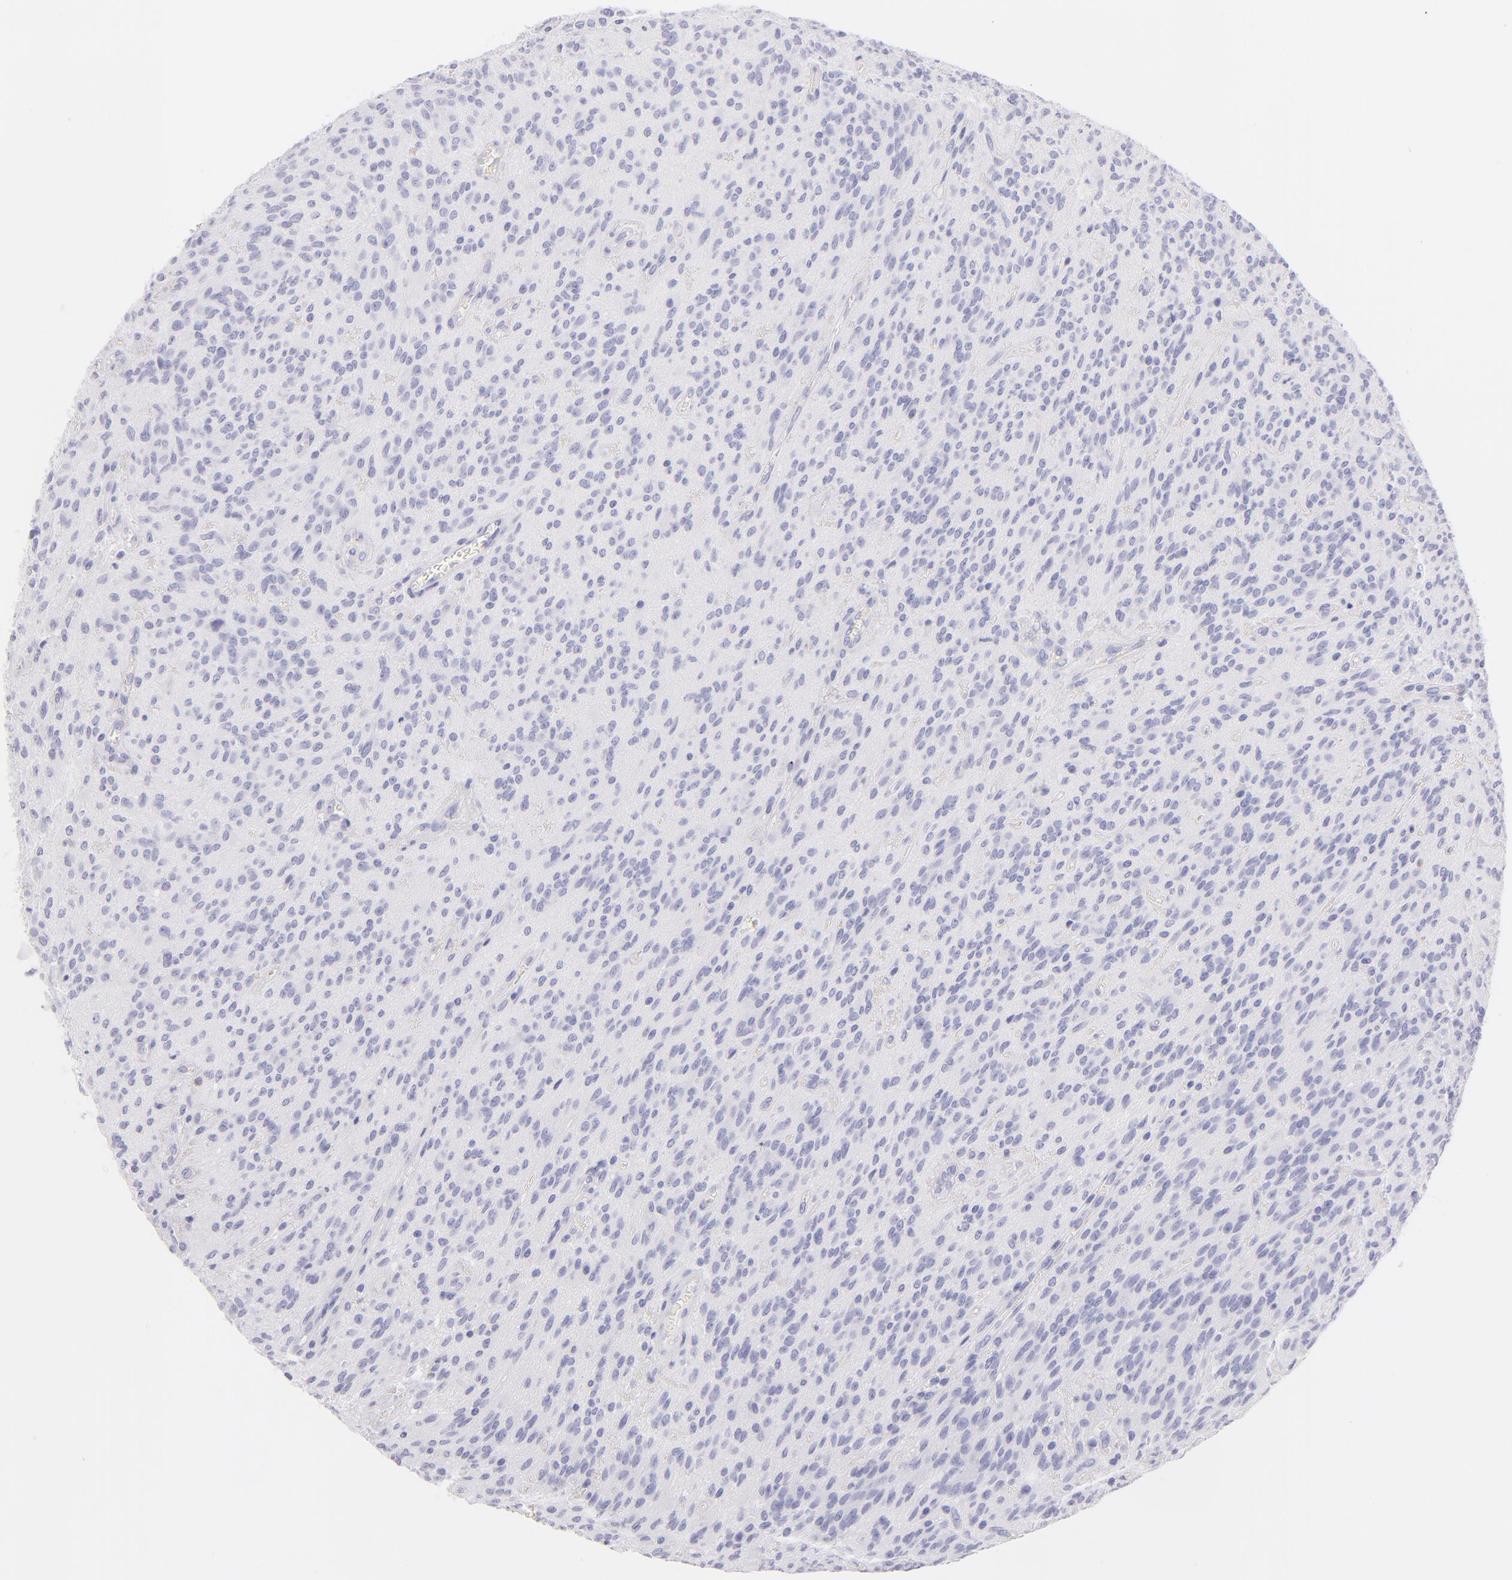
{"staining": {"intensity": "negative", "quantity": "none", "location": "none"}, "tissue": "glioma", "cell_type": "Tumor cells", "image_type": "cancer", "snomed": [{"axis": "morphology", "description": "Glioma, malignant, Low grade"}, {"axis": "topography", "description": "Brain"}], "caption": "Immunohistochemistry (IHC) histopathology image of human malignant low-grade glioma stained for a protein (brown), which shows no positivity in tumor cells.", "gene": "SDC1", "patient": {"sex": "female", "age": 15}}